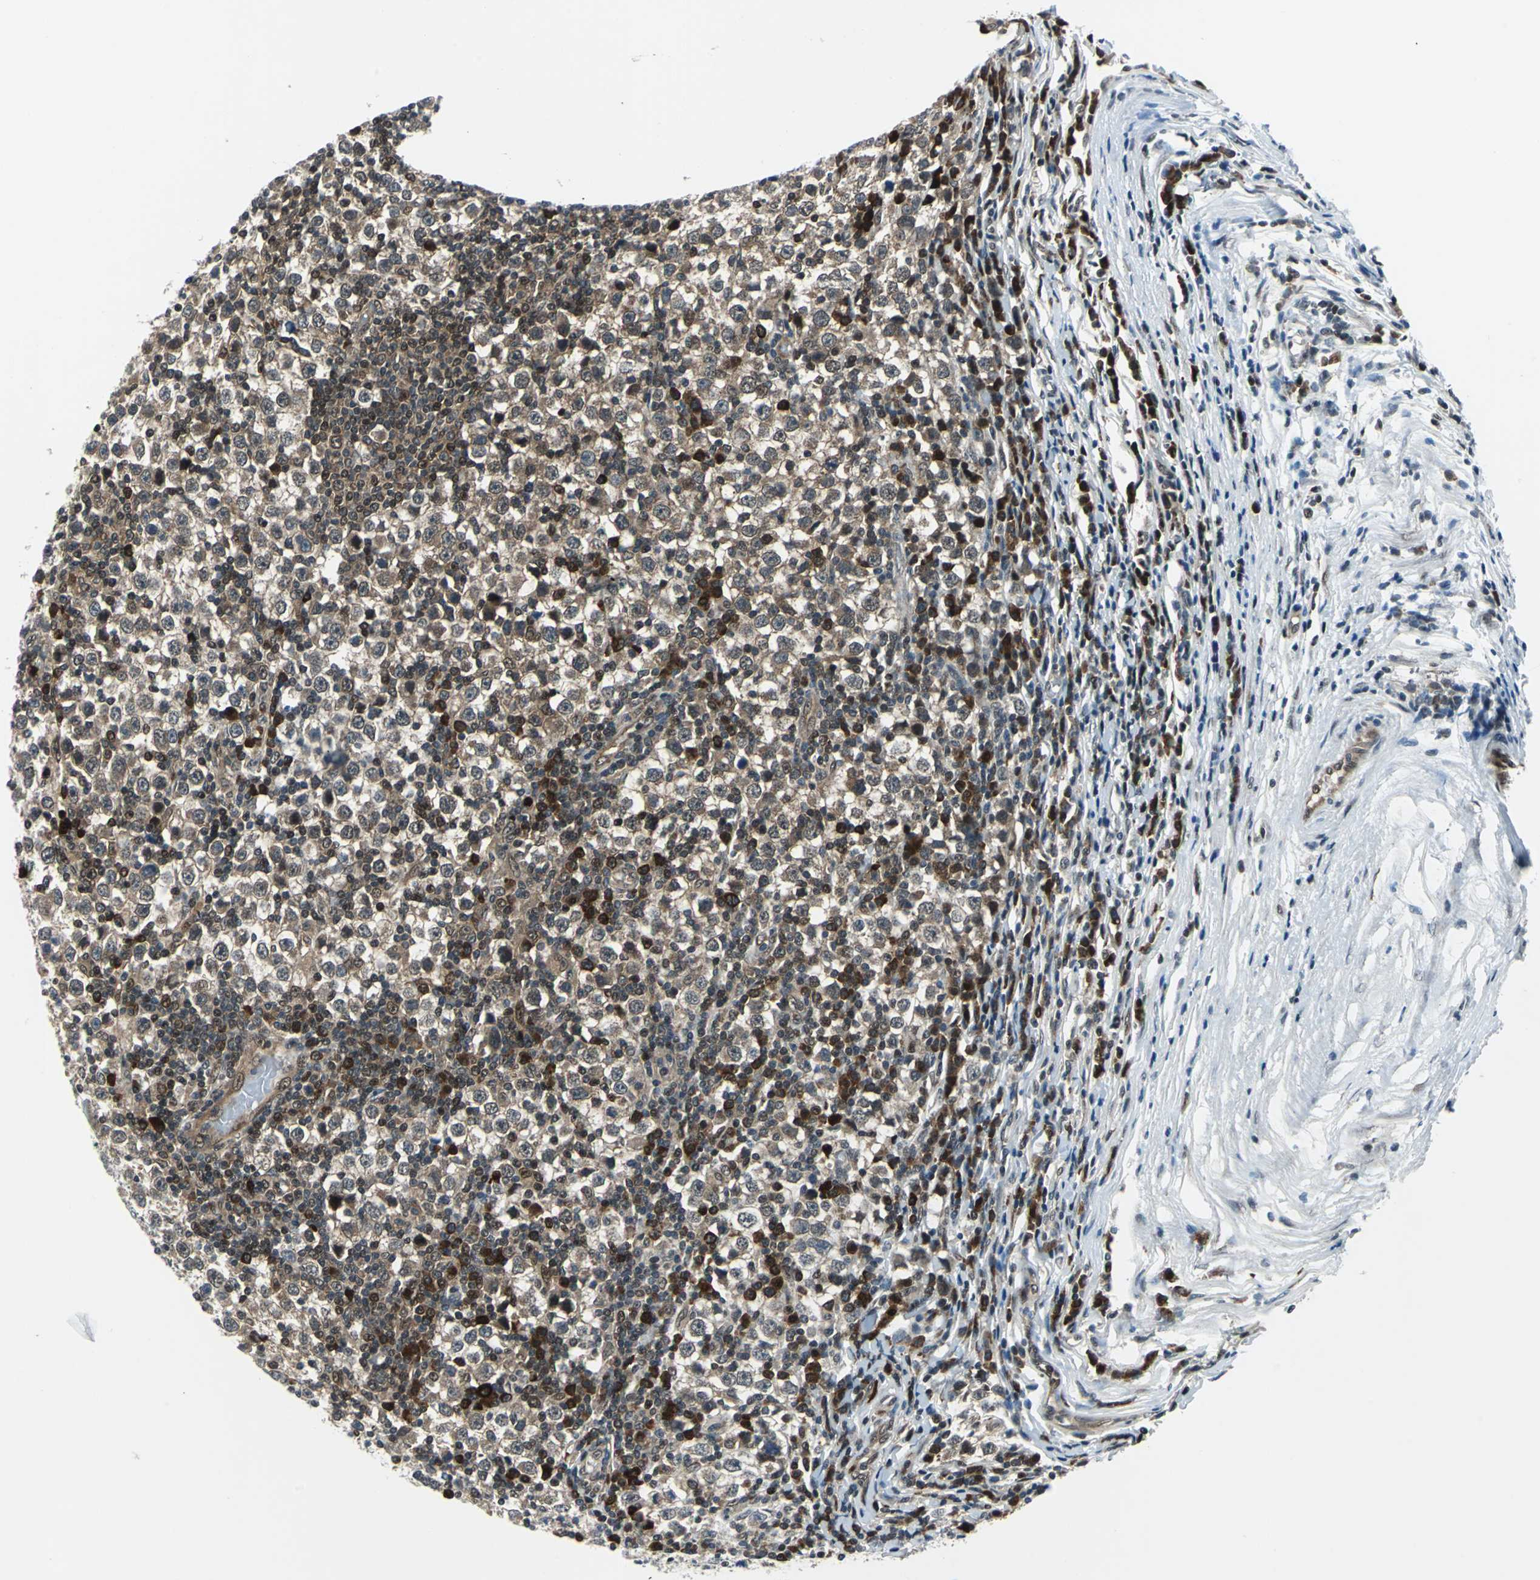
{"staining": {"intensity": "weak", "quantity": ">75%", "location": "cytoplasmic/membranous"}, "tissue": "testis cancer", "cell_type": "Tumor cells", "image_type": "cancer", "snomed": [{"axis": "morphology", "description": "Seminoma, NOS"}, {"axis": "topography", "description": "Testis"}], "caption": "About >75% of tumor cells in seminoma (testis) show weak cytoplasmic/membranous protein expression as visualized by brown immunohistochemical staining.", "gene": "POLR3K", "patient": {"sex": "male", "age": 65}}